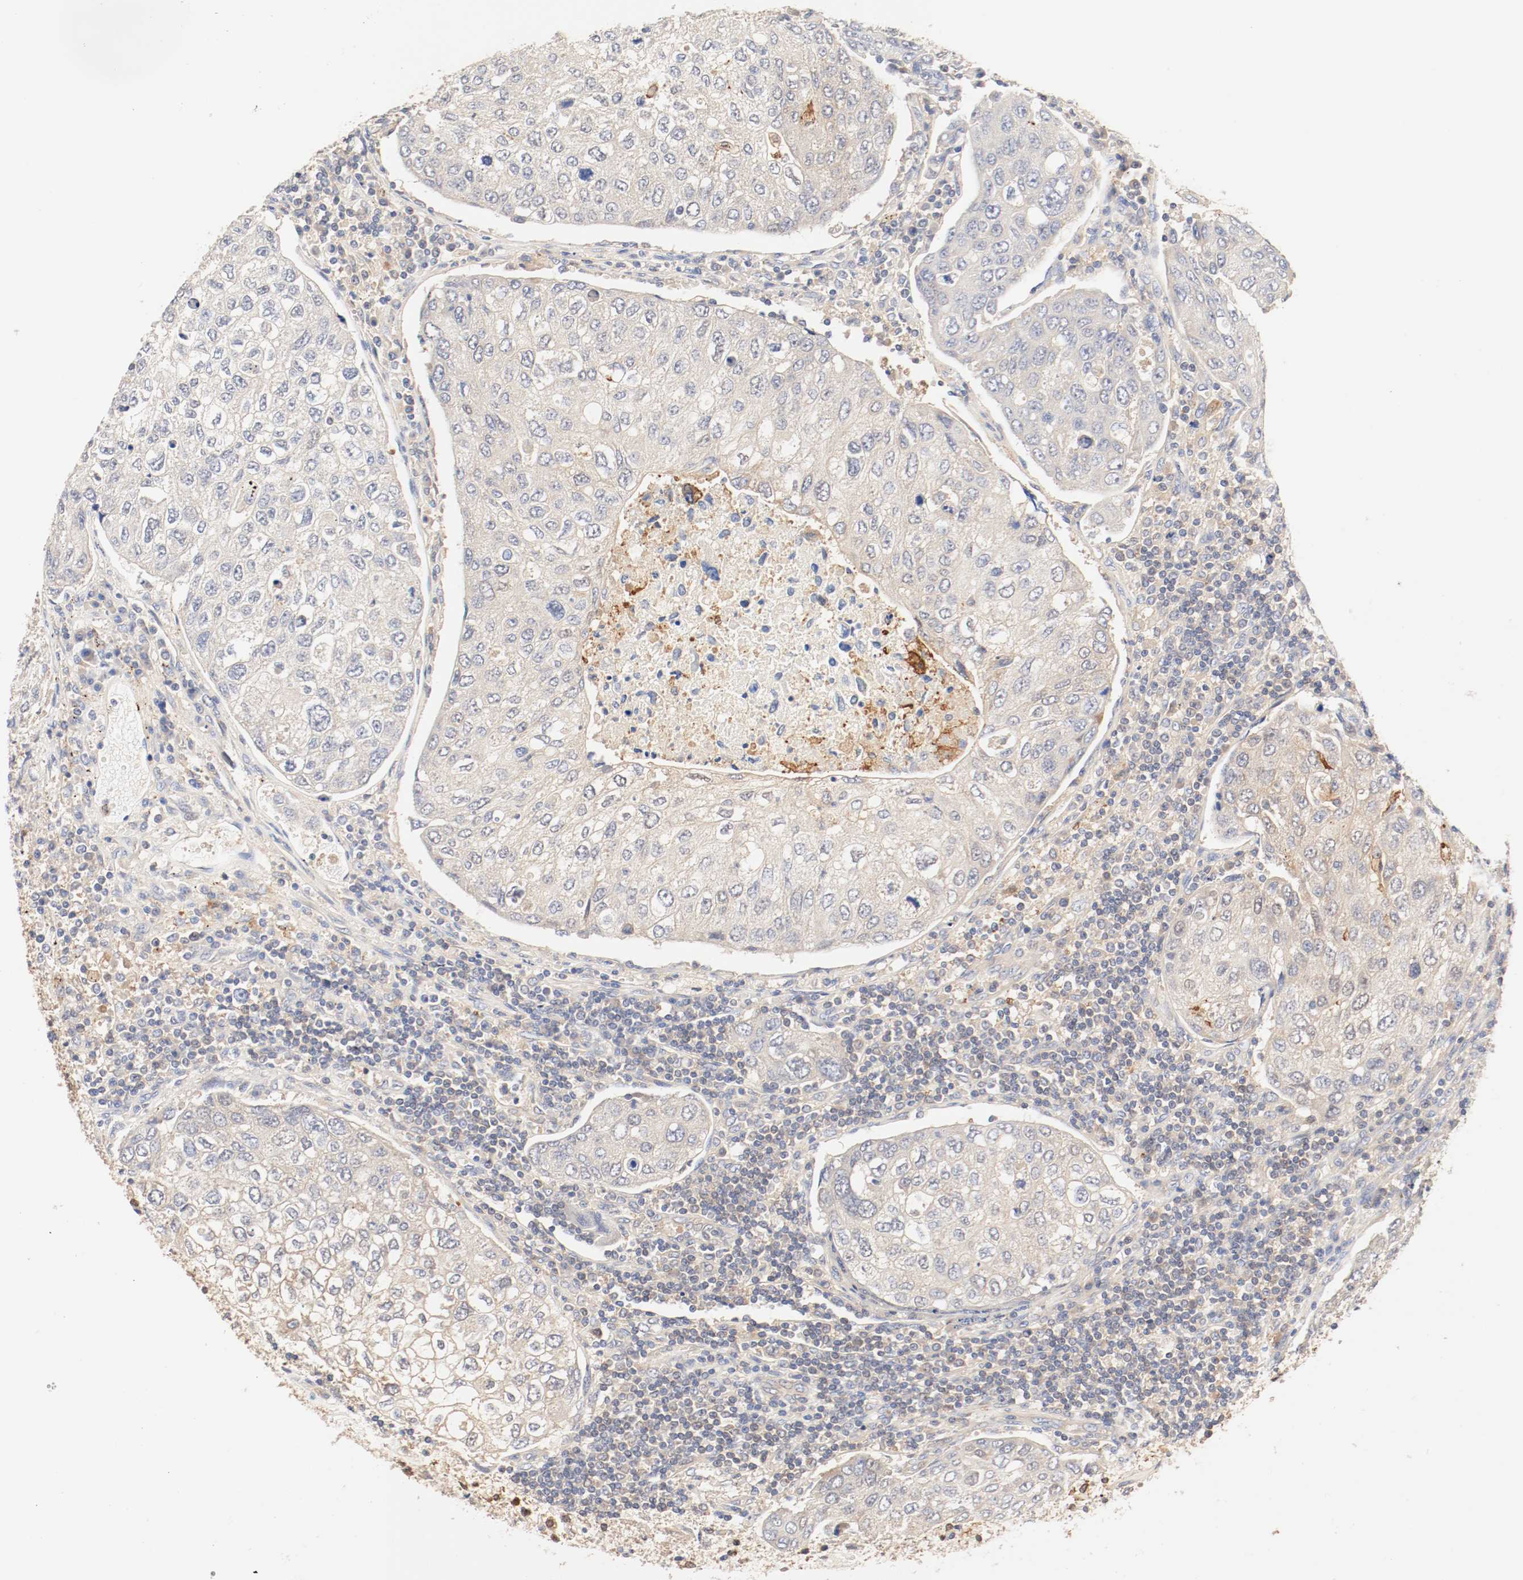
{"staining": {"intensity": "moderate", "quantity": "25%-75%", "location": "cytoplasmic/membranous"}, "tissue": "urothelial cancer", "cell_type": "Tumor cells", "image_type": "cancer", "snomed": [{"axis": "morphology", "description": "Urothelial carcinoma, High grade"}, {"axis": "topography", "description": "Lymph node"}, {"axis": "topography", "description": "Urinary bladder"}], "caption": "Immunohistochemistry (IHC) photomicrograph of neoplastic tissue: urothelial cancer stained using immunohistochemistry shows medium levels of moderate protein expression localized specifically in the cytoplasmic/membranous of tumor cells, appearing as a cytoplasmic/membranous brown color.", "gene": "GIT1", "patient": {"sex": "male", "age": 51}}